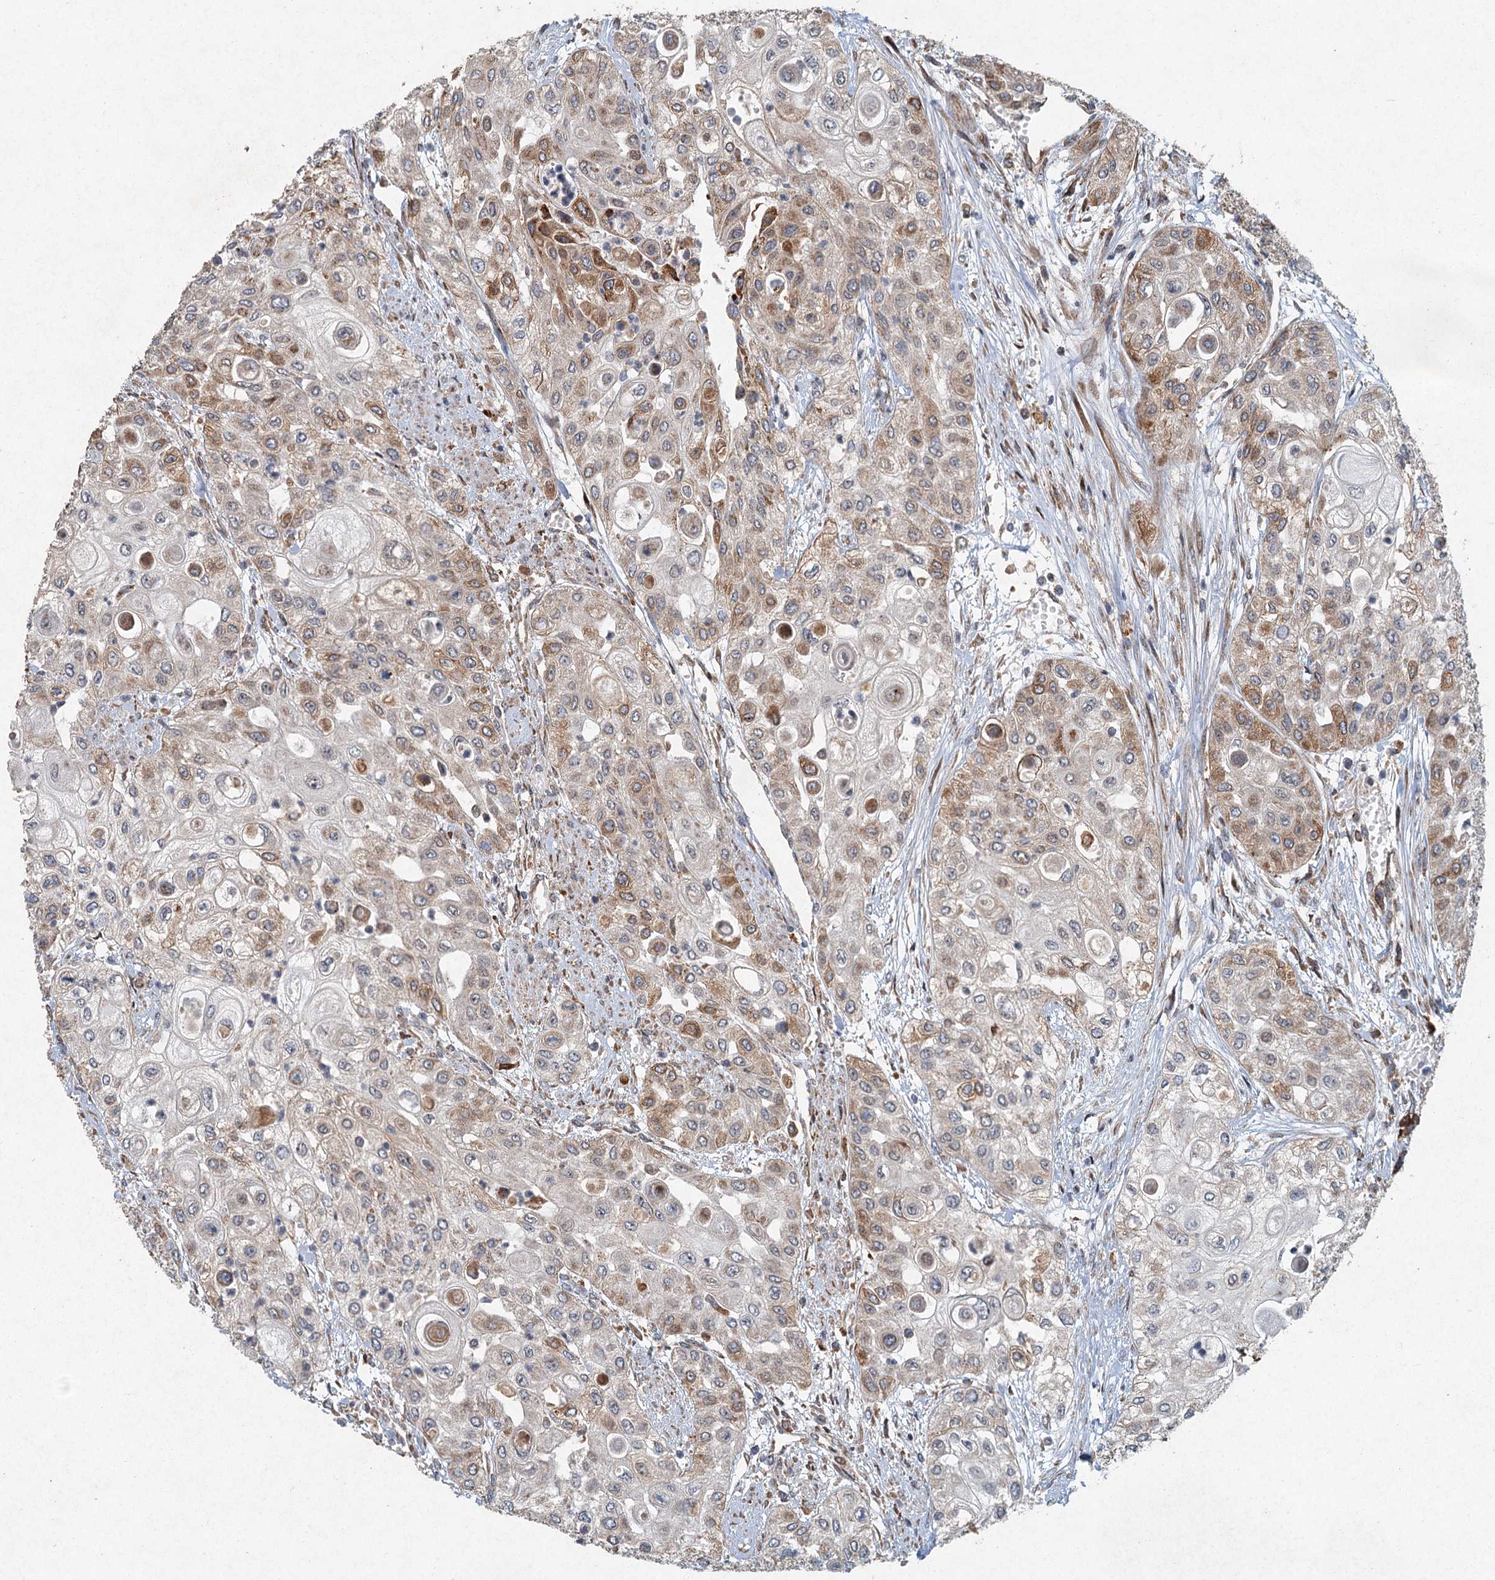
{"staining": {"intensity": "moderate", "quantity": "25%-75%", "location": "cytoplasmic/membranous"}, "tissue": "urothelial cancer", "cell_type": "Tumor cells", "image_type": "cancer", "snomed": [{"axis": "morphology", "description": "Urothelial carcinoma, High grade"}, {"axis": "topography", "description": "Urinary bladder"}], "caption": "Protein staining demonstrates moderate cytoplasmic/membranous positivity in about 25%-75% of tumor cells in high-grade urothelial carcinoma. (DAB = brown stain, brightfield microscopy at high magnification).", "gene": "SRPX2", "patient": {"sex": "female", "age": 79}}